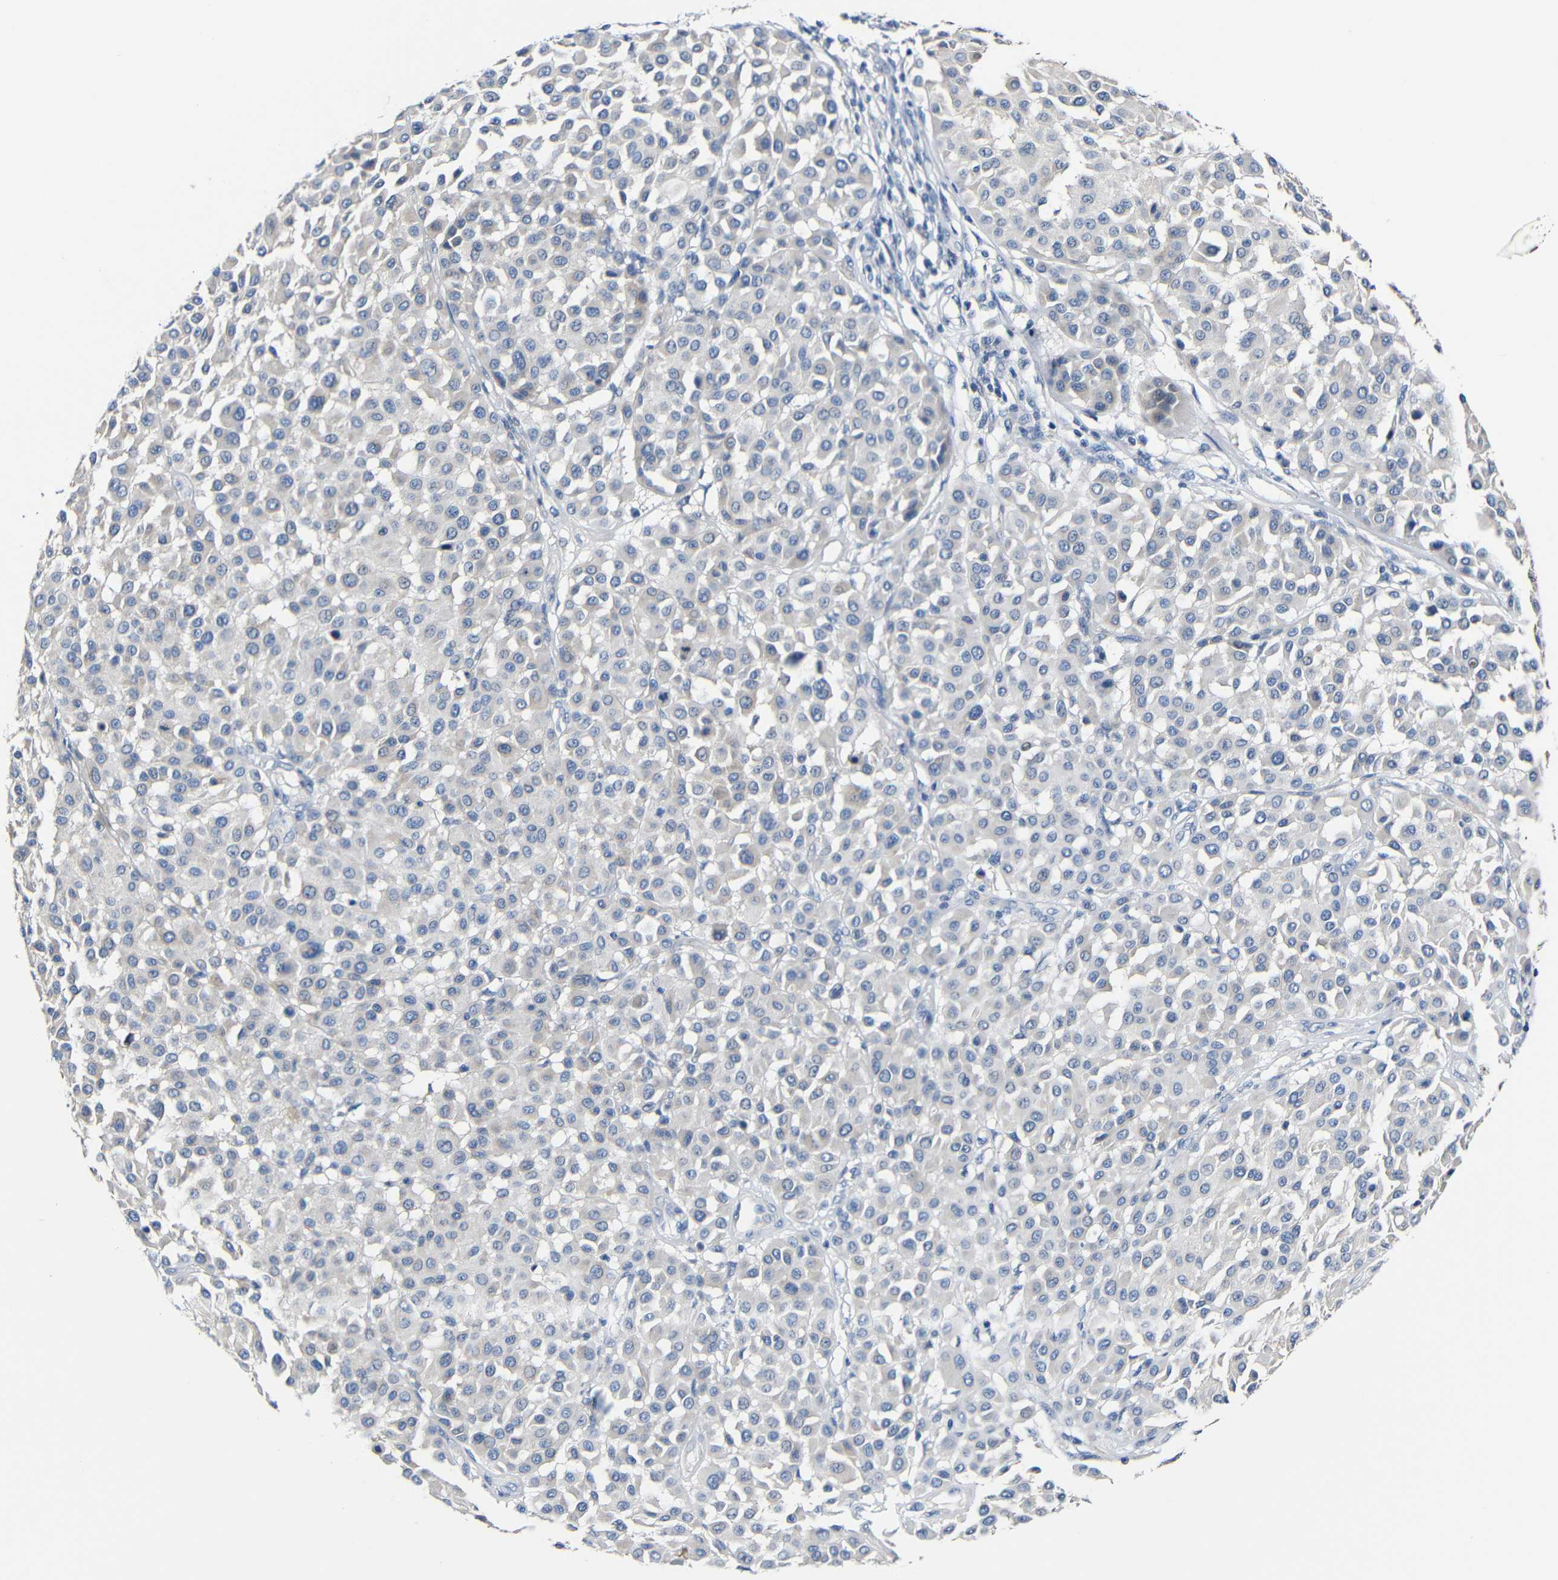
{"staining": {"intensity": "negative", "quantity": "none", "location": "none"}, "tissue": "melanoma", "cell_type": "Tumor cells", "image_type": "cancer", "snomed": [{"axis": "morphology", "description": "Malignant melanoma, Metastatic site"}, {"axis": "topography", "description": "Soft tissue"}], "caption": "IHC of human malignant melanoma (metastatic site) reveals no positivity in tumor cells.", "gene": "ACKR2", "patient": {"sex": "male", "age": 41}}